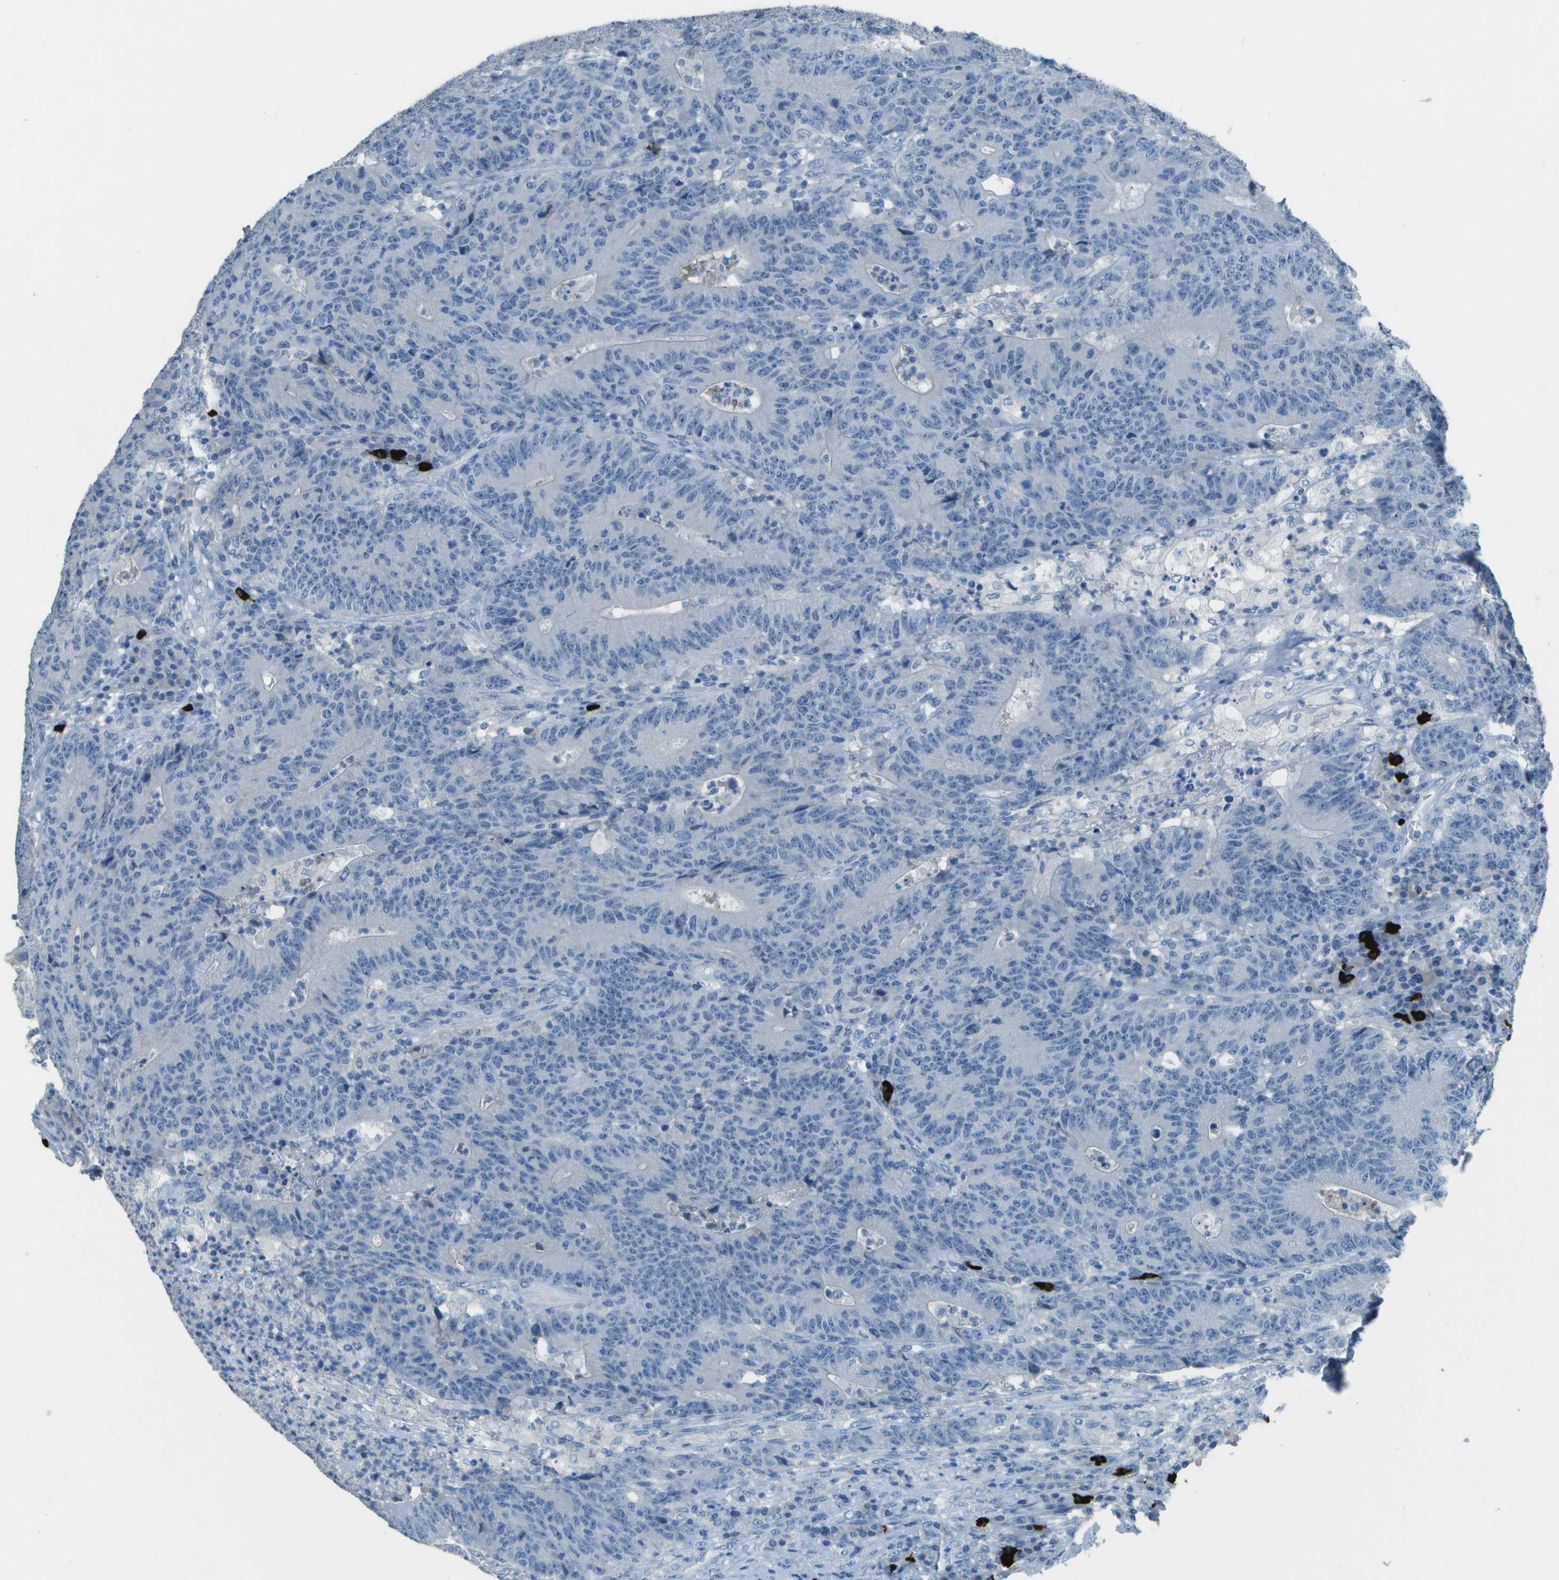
{"staining": {"intensity": "negative", "quantity": "none", "location": "none"}, "tissue": "colorectal cancer", "cell_type": "Tumor cells", "image_type": "cancer", "snomed": [{"axis": "morphology", "description": "Normal tissue, NOS"}, {"axis": "morphology", "description": "Adenocarcinoma, NOS"}, {"axis": "topography", "description": "Colon"}], "caption": "IHC histopathology image of neoplastic tissue: human adenocarcinoma (colorectal) stained with DAB (3,3'-diaminobenzidine) demonstrates no significant protein expression in tumor cells.", "gene": "LGI2", "patient": {"sex": "female", "age": 75}}